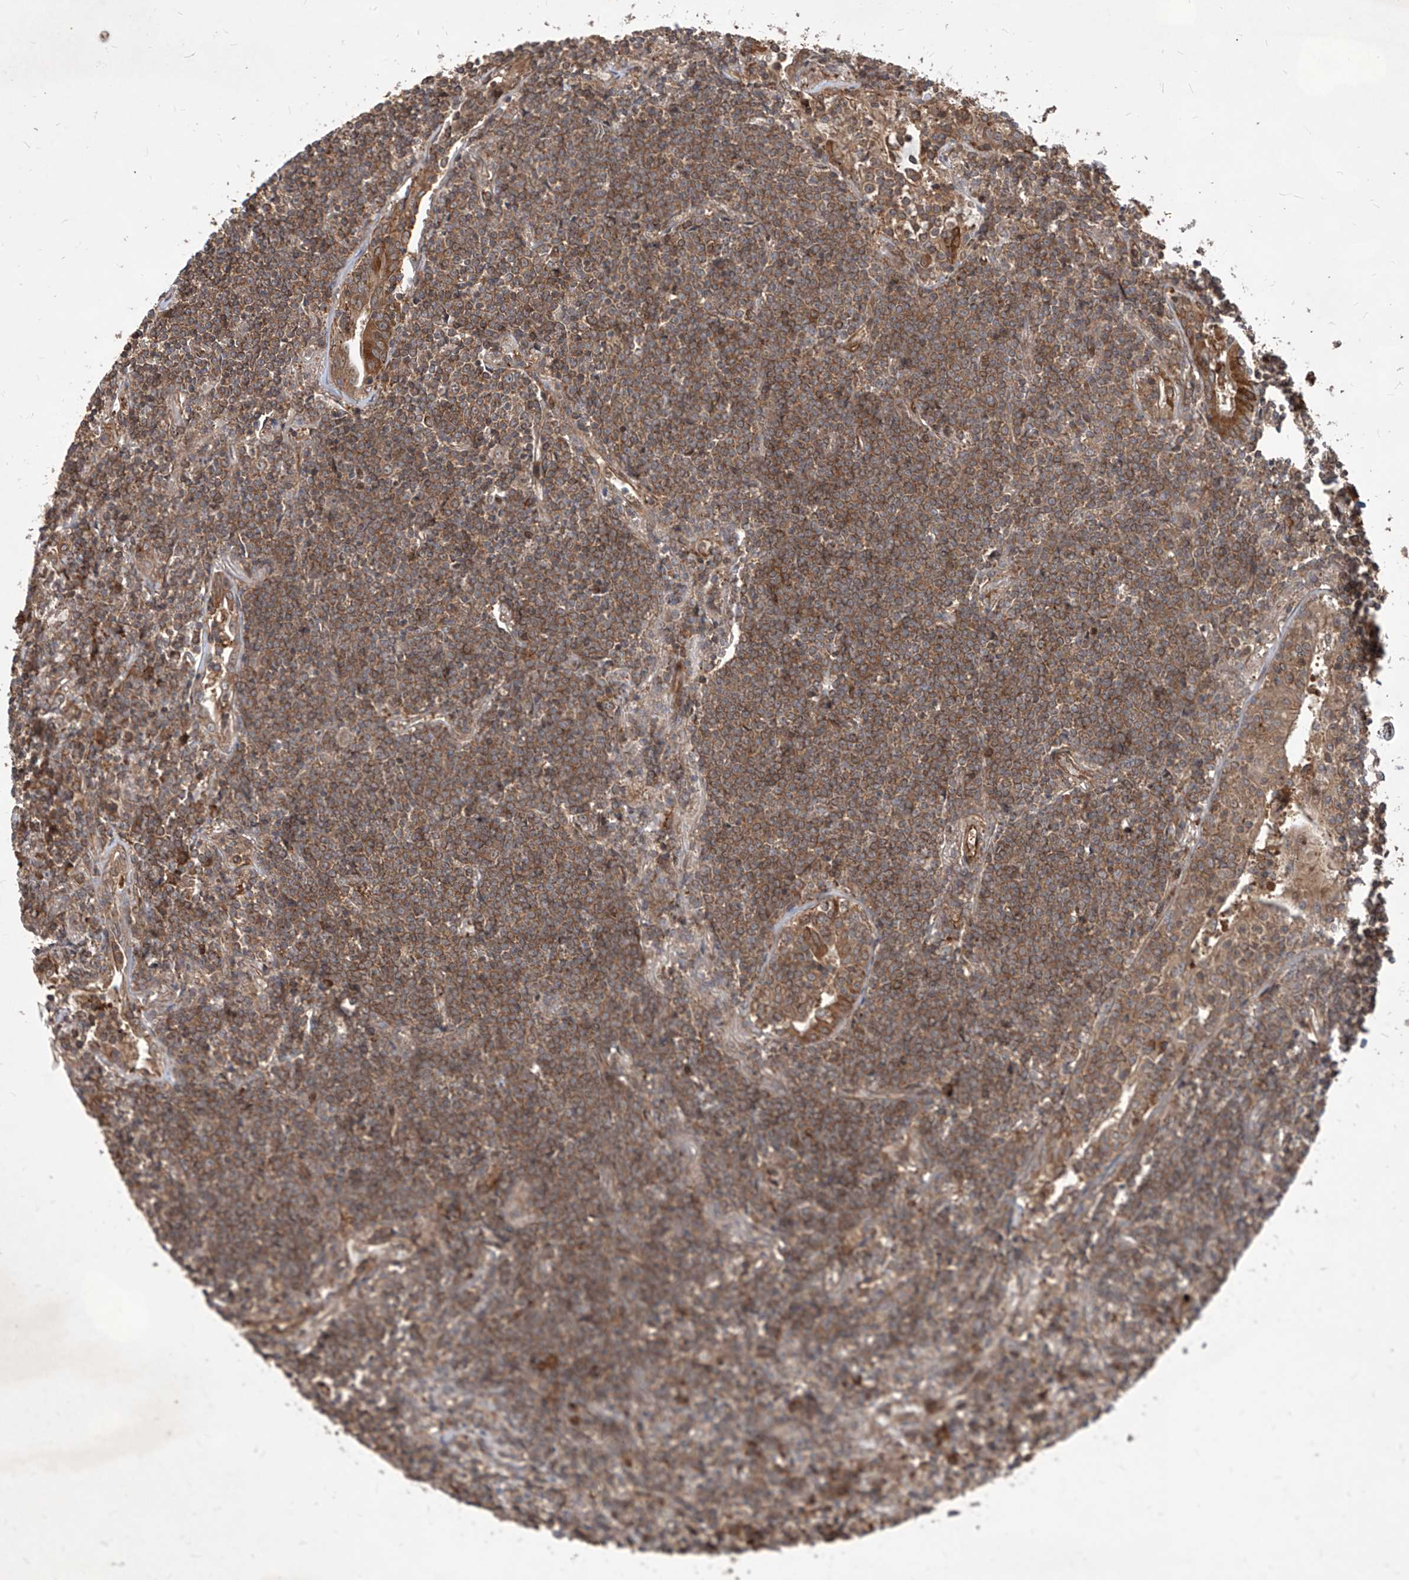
{"staining": {"intensity": "moderate", "quantity": ">75%", "location": "cytoplasmic/membranous"}, "tissue": "lymphoma", "cell_type": "Tumor cells", "image_type": "cancer", "snomed": [{"axis": "morphology", "description": "Malignant lymphoma, non-Hodgkin's type, Low grade"}, {"axis": "topography", "description": "Lung"}], "caption": "Protein staining of low-grade malignant lymphoma, non-Hodgkin's type tissue reveals moderate cytoplasmic/membranous positivity in about >75% of tumor cells. (DAB (3,3'-diaminobenzidine) = brown stain, brightfield microscopy at high magnification).", "gene": "MAGED2", "patient": {"sex": "female", "age": 71}}